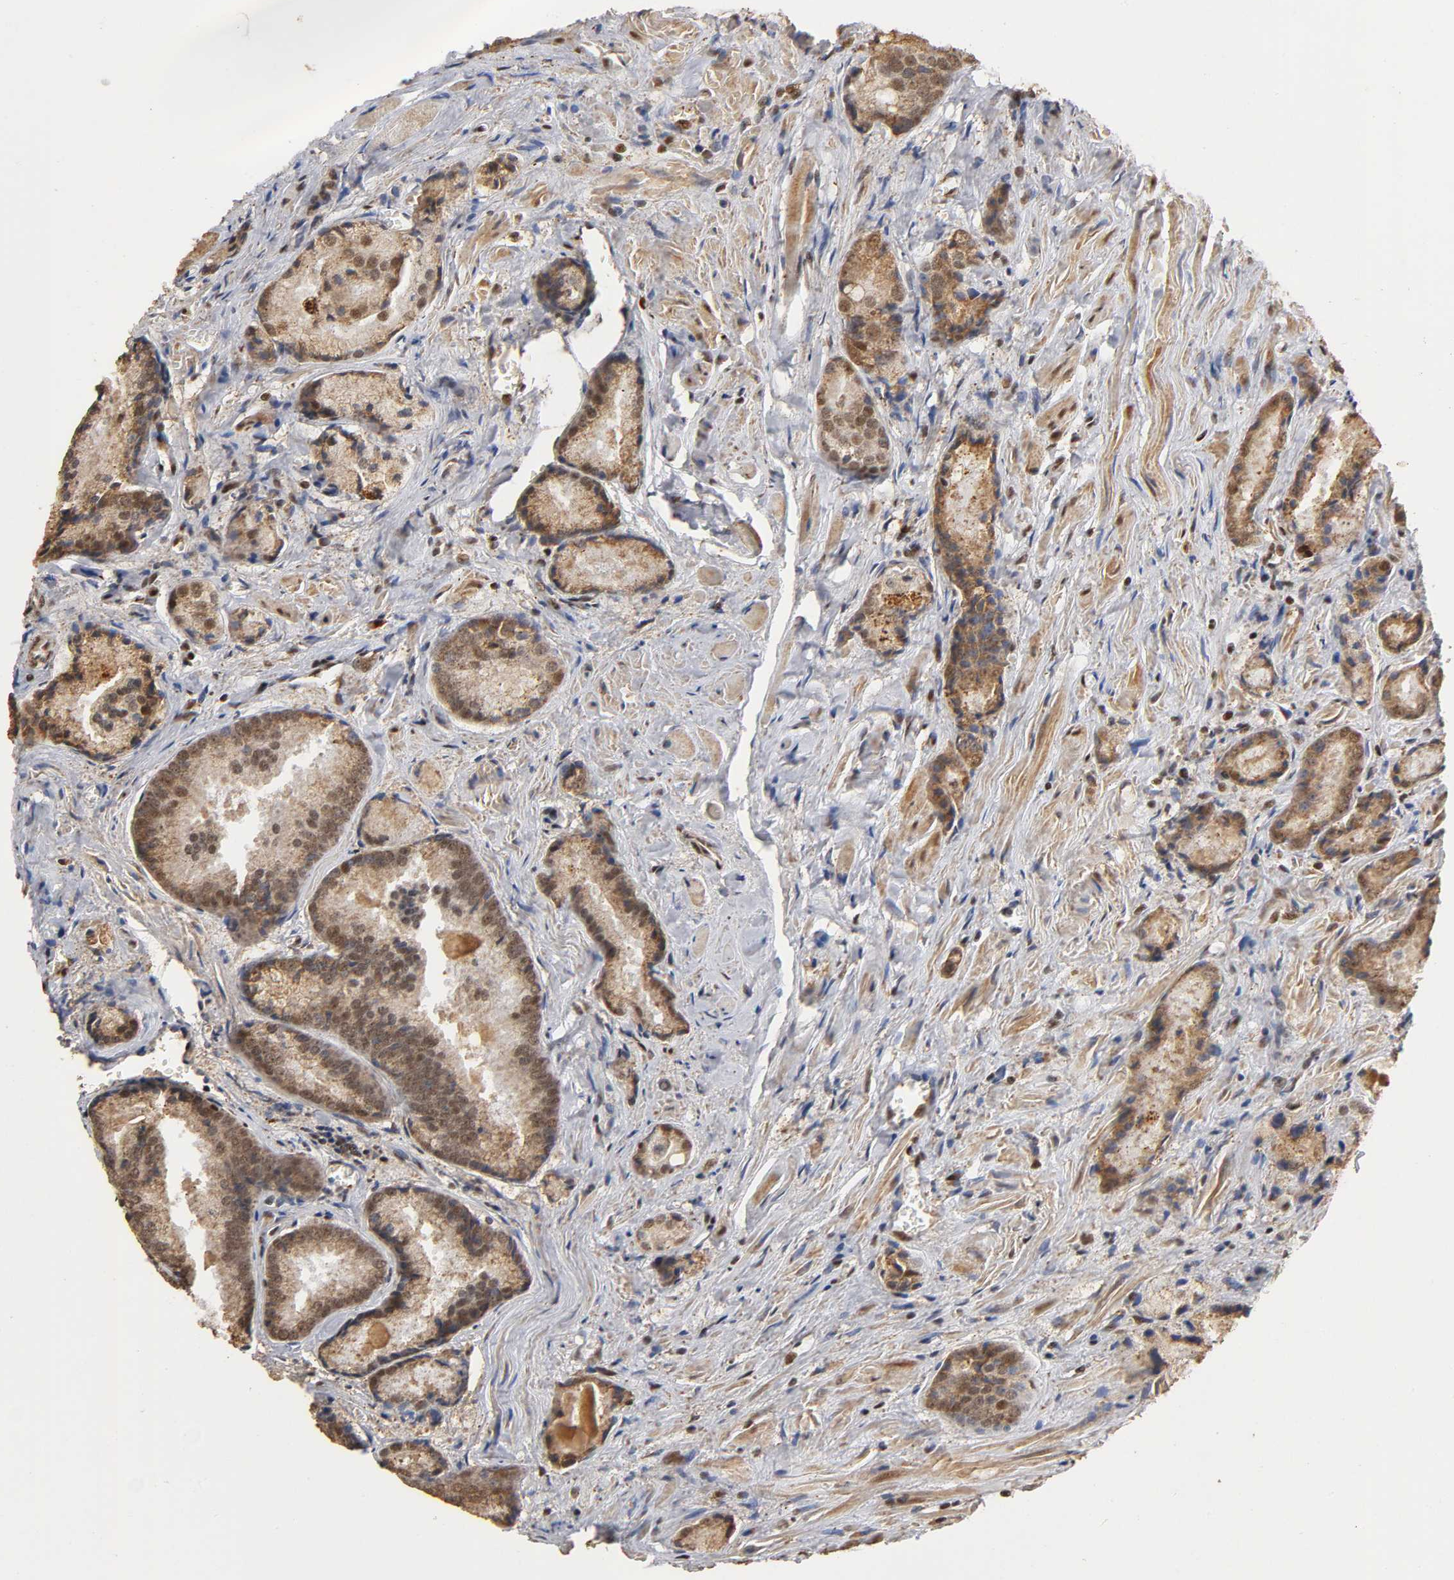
{"staining": {"intensity": "moderate", "quantity": ">75%", "location": "cytoplasmic/membranous,nuclear"}, "tissue": "prostate cancer", "cell_type": "Tumor cells", "image_type": "cancer", "snomed": [{"axis": "morphology", "description": "Adenocarcinoma, Low grade"}, {"axis": "topography", "description": "Prostate"}], "caption": "An immunohistochemistry micrograph of neoplastic tissue is shown. Protein staining in brown labels moderate cytoplasmic/membranous and nuclear positivity in adenocarcinoma (low-grade) (prostate) within tumor cells.", "gene": "RNF122", "patient": {"sex": "male", "age": 64}}